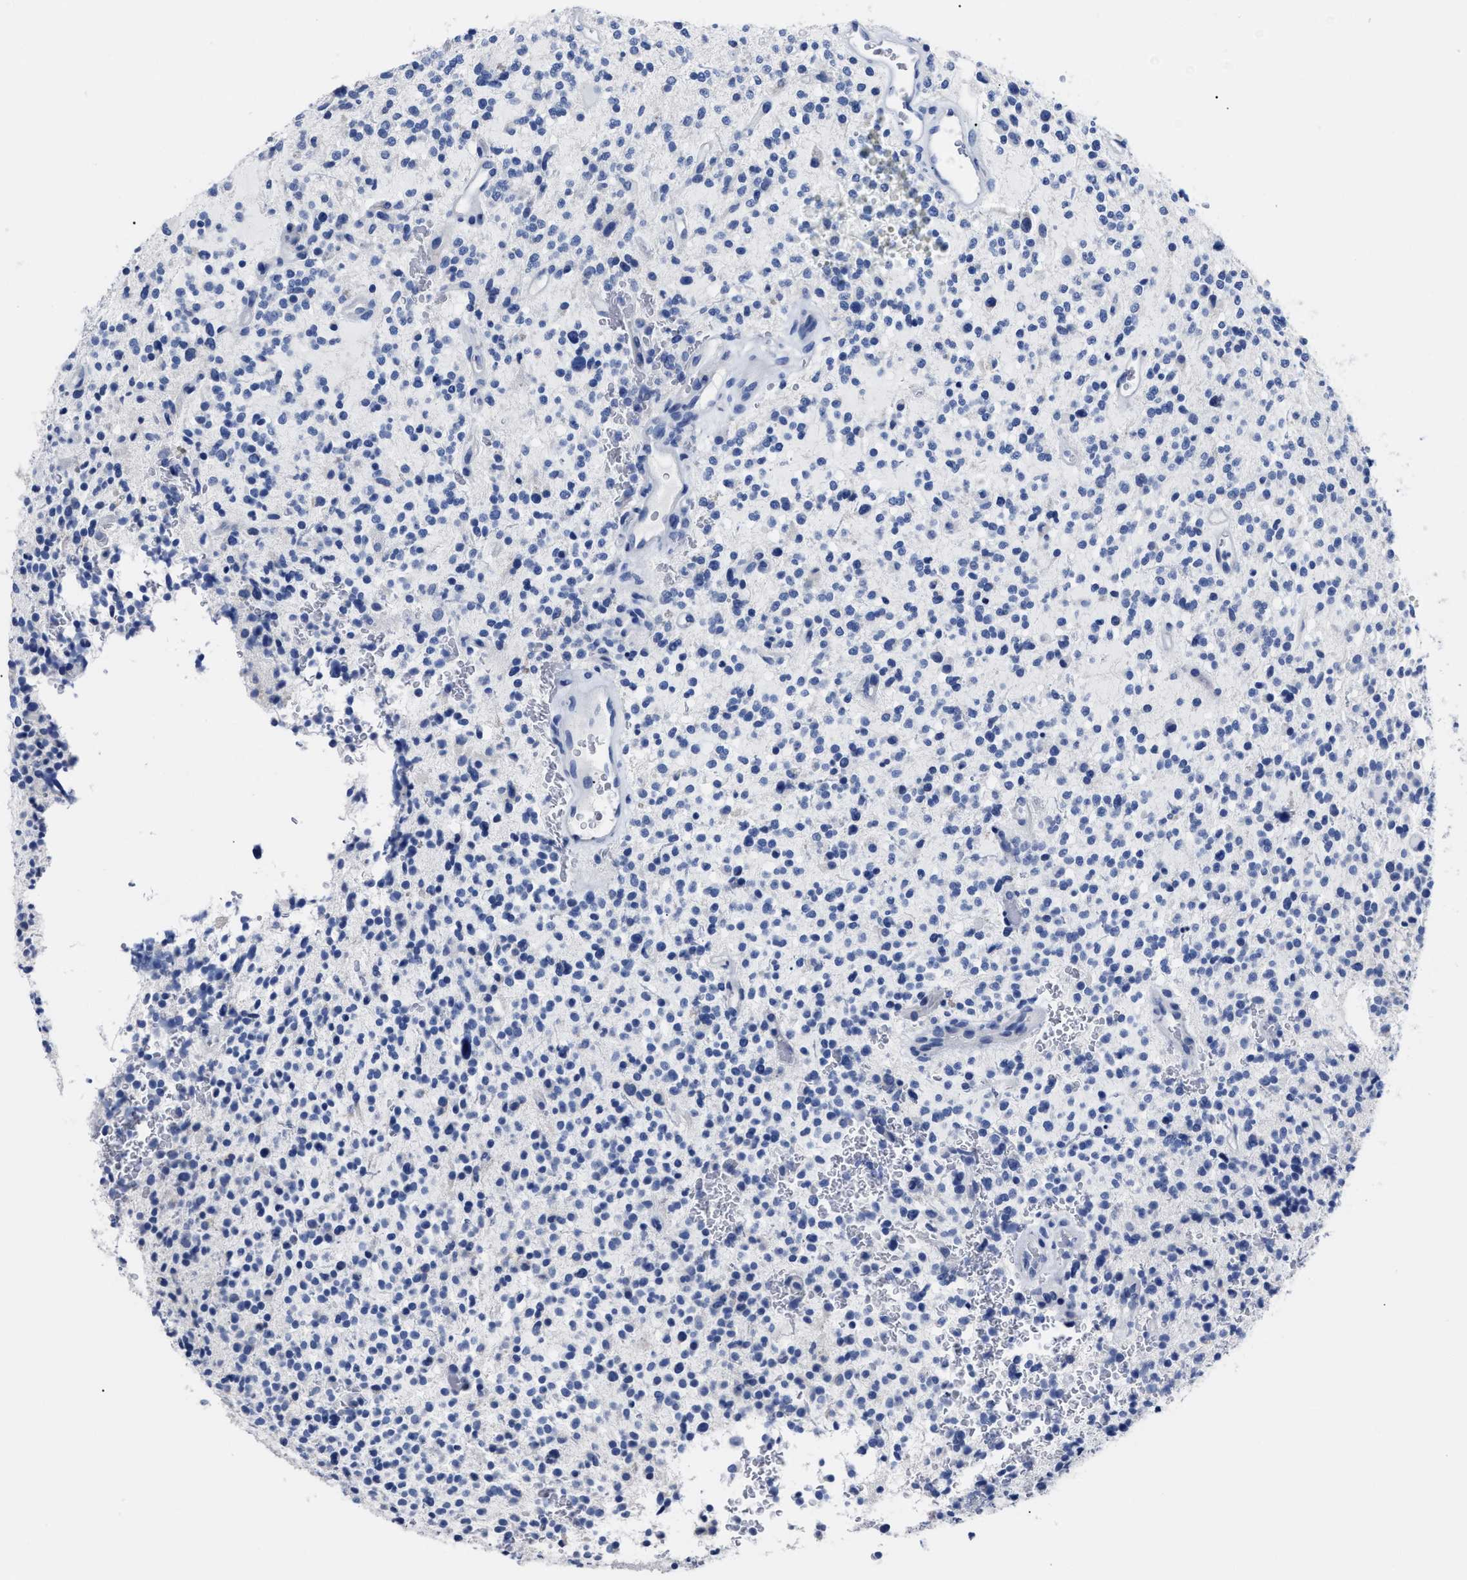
{"staining": {"intensity": "negative", "quantity": "none", "location": "none"}, "tissue": "glioma", "cell_type": "Tumor cells", "image_type": "cancer", "snomed": [{"axis": "morphology", "description": "Glioma, malignant, High grade"}, {"axis": "topography", "description": "Brain"}], "caption": "The immunohistochemistry micrograph has no significant staining in tumor cells of high-grade glioma (malignant) tissue.", "gene": "ALPG", "patient": {"sex": "male", "age": 48}}